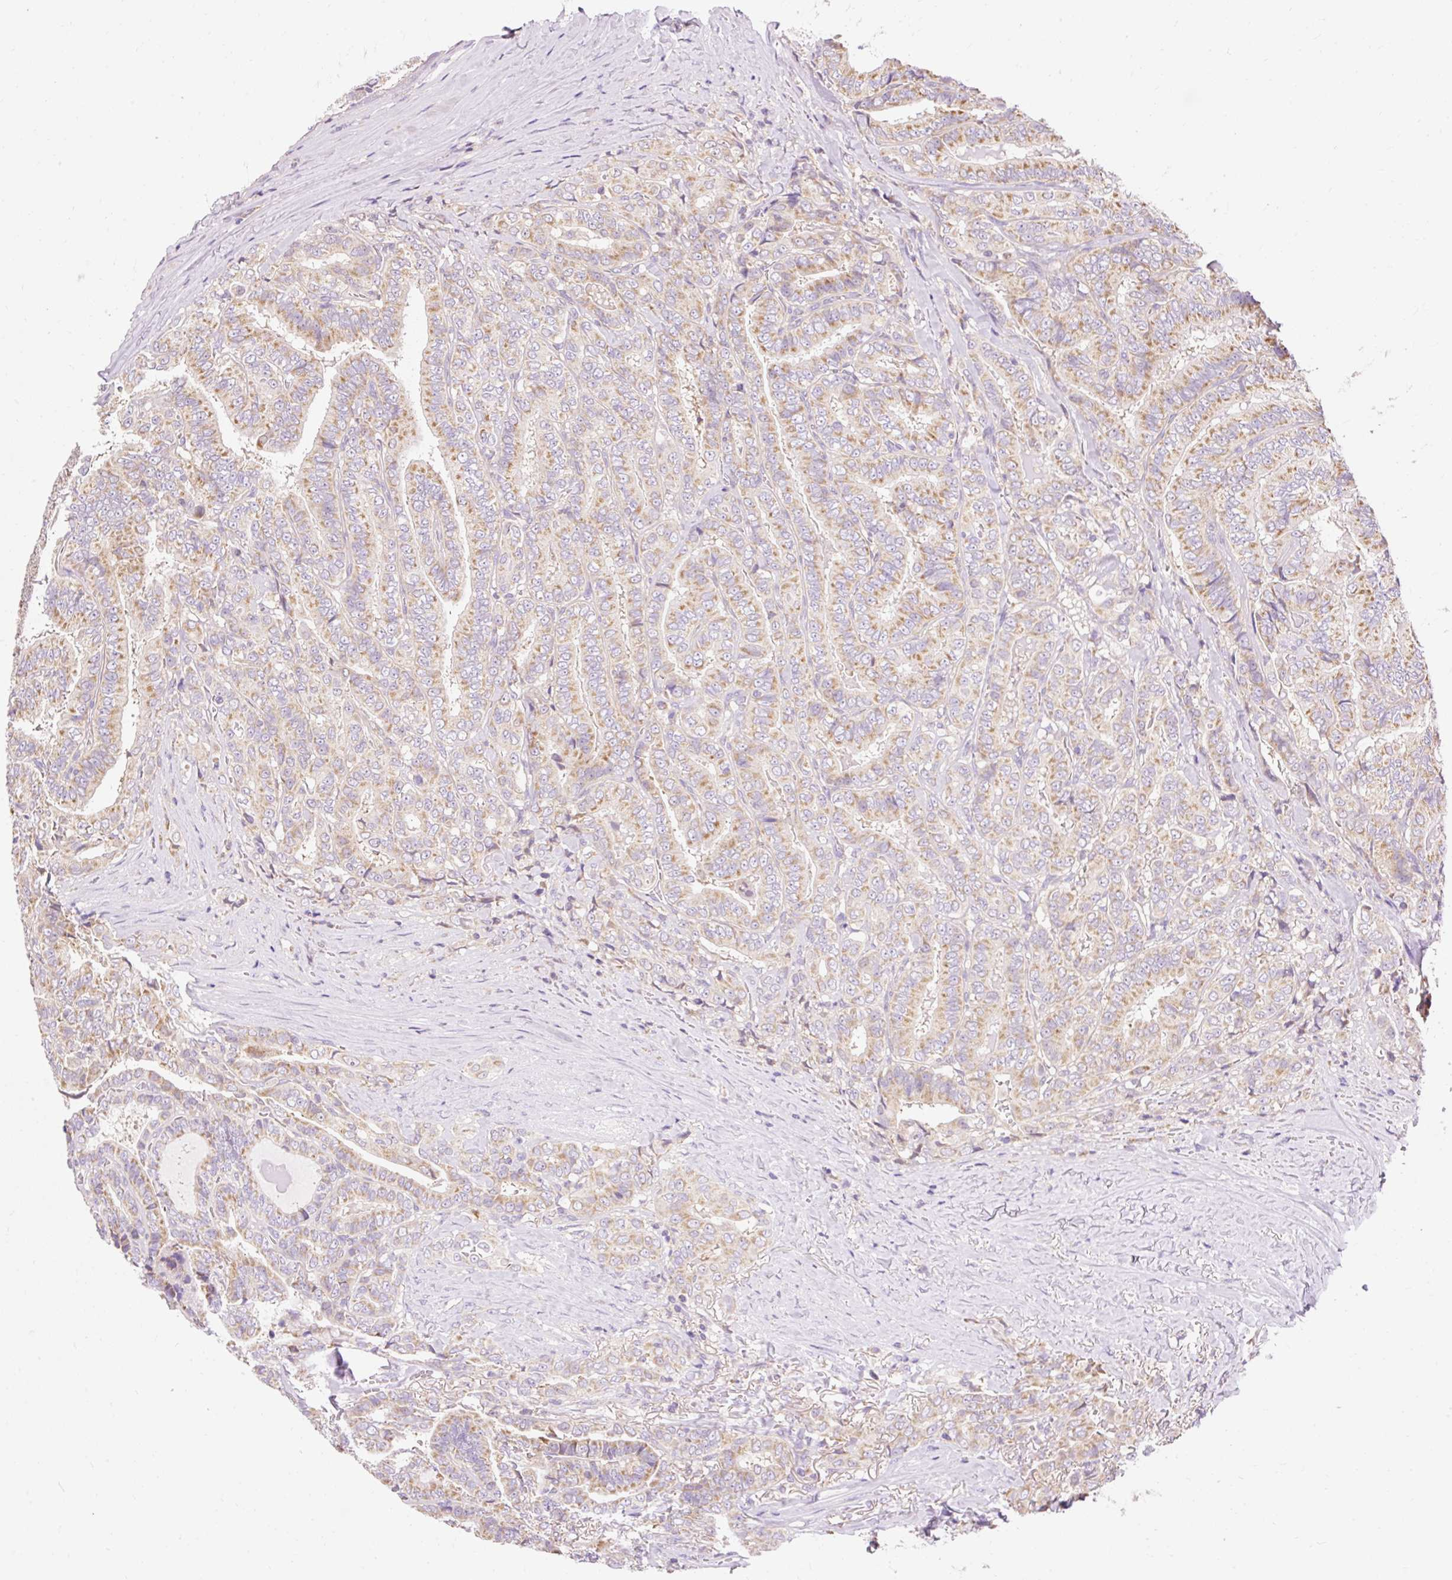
{"staining": {"intensity": "moderate", "quantity": "25%-75%", "location": "cytoplasmic/membranous"}, "tissue": "thyroid cancer", "cell_type": "Tumor cells", "image_type": "cancer", "snomed": [{"axis": "morphology", "description": "Papillary adenocarcinoma, NOS"}, {"axis": "topography", "description": "Thyroid gland"}], "caption": "Immunohistochemistry (IHC) (DAB (3,3'-diaminobenzidine)) staining of thyroid papillary adenocarcinoma demonstrates moderate cytoplasmic/membranous protein staining in about 25%-75% of tumor cells.", "gene": "IMMT", "patient": {"sex": "male", "age": 61}}